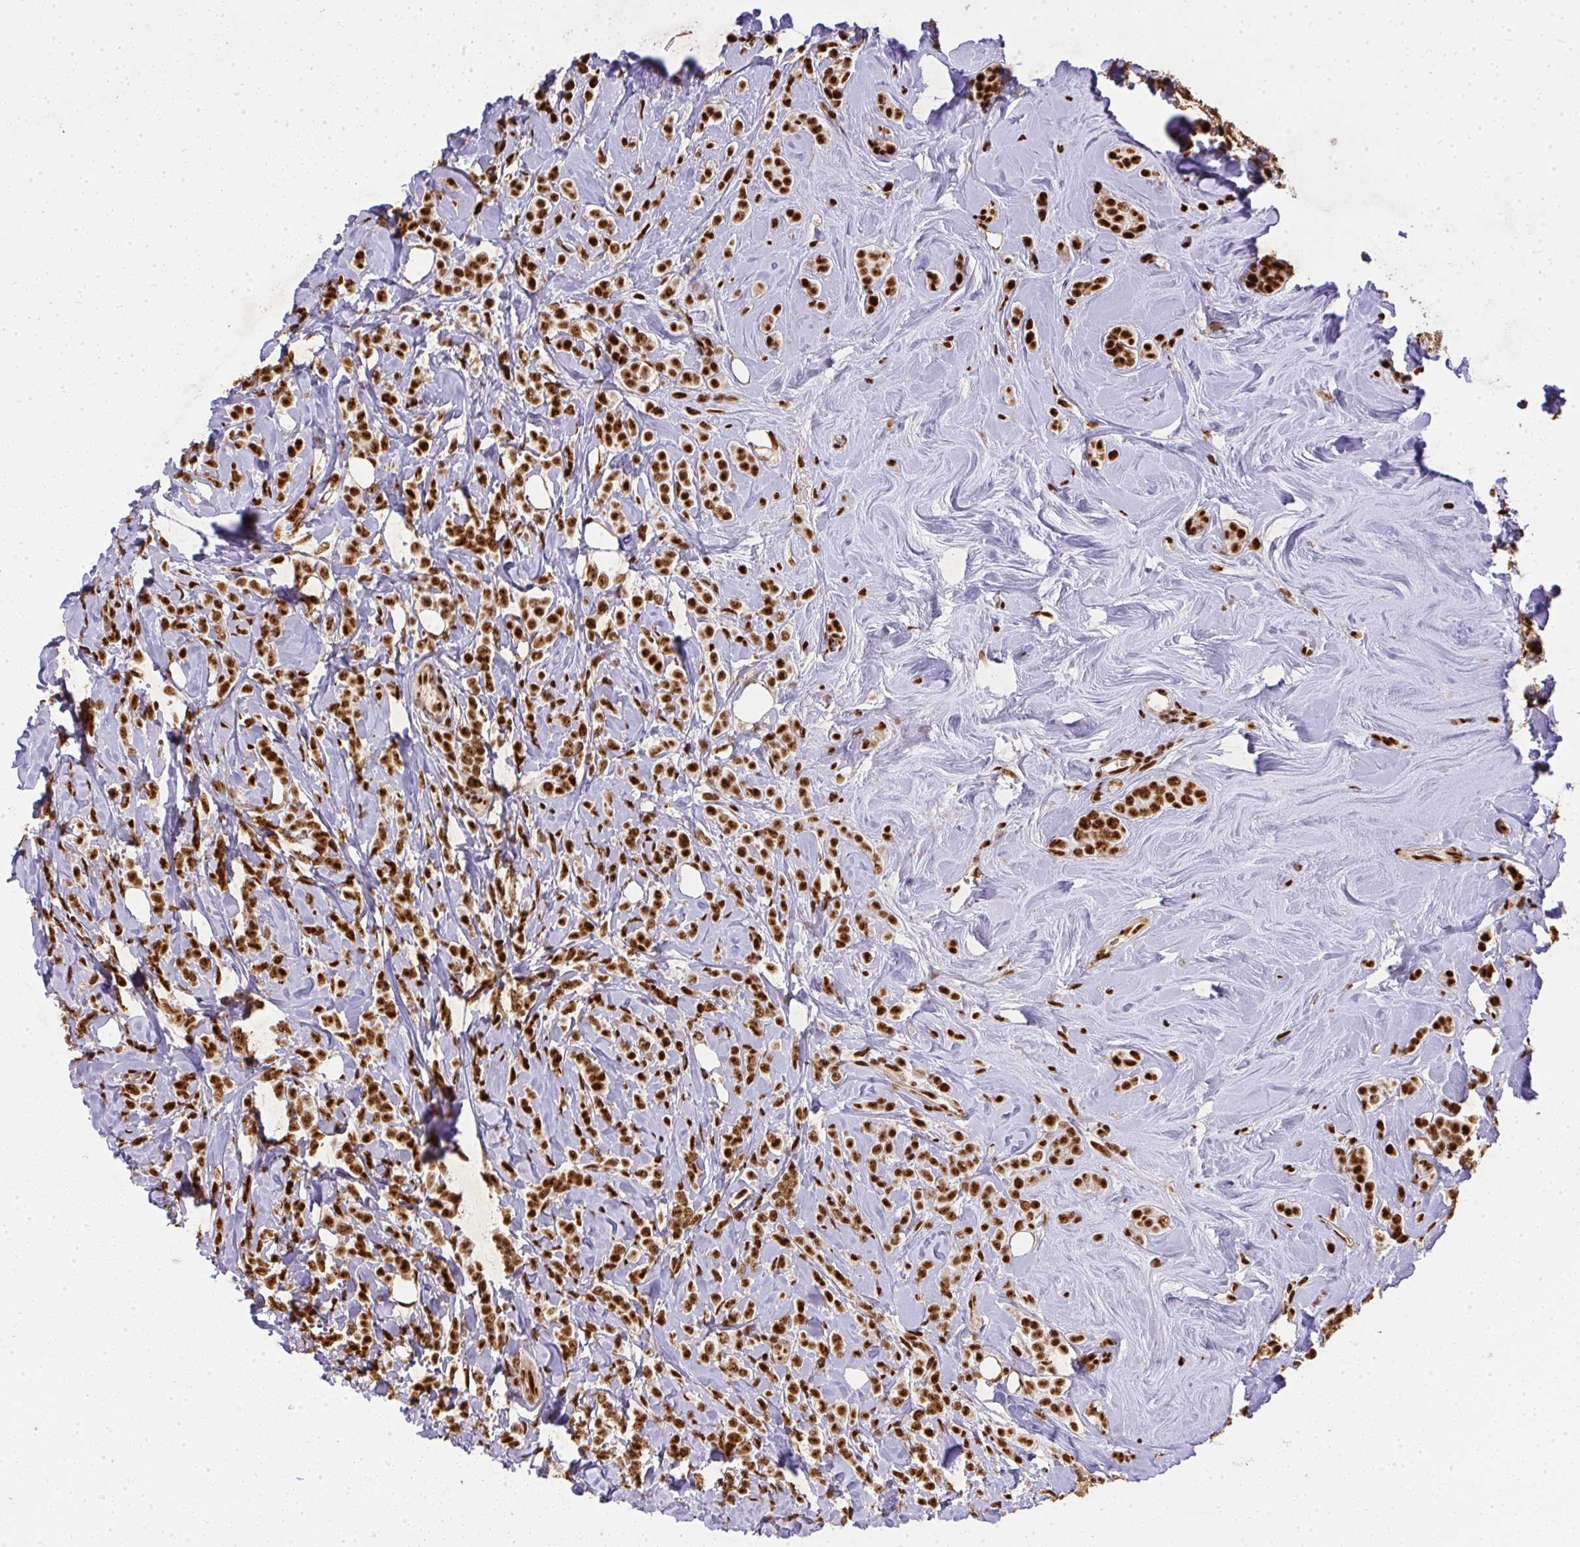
{"staining": {"intensity": "strong", "quantity": ">75%", "location": "nuclear"}, "tissue": "breast cancer", "cell_type": "Tumor cells", "image_type": "cancer", "snomed": [{"axis": "morphology", "description": "Lobular carcinoma"}, {"axis": "topography", "description": "Breast"}], "caption": "A brown stain shows strong nuclear expression of a protein in human lobular carcinoma (breast) tumor cells. Immunohistochemistry (ihc) stains the protein of interest in brown and the nuclei are stained blue.", "gene": "U2AF1", "patient": {"sex": "female", "age": 49}}